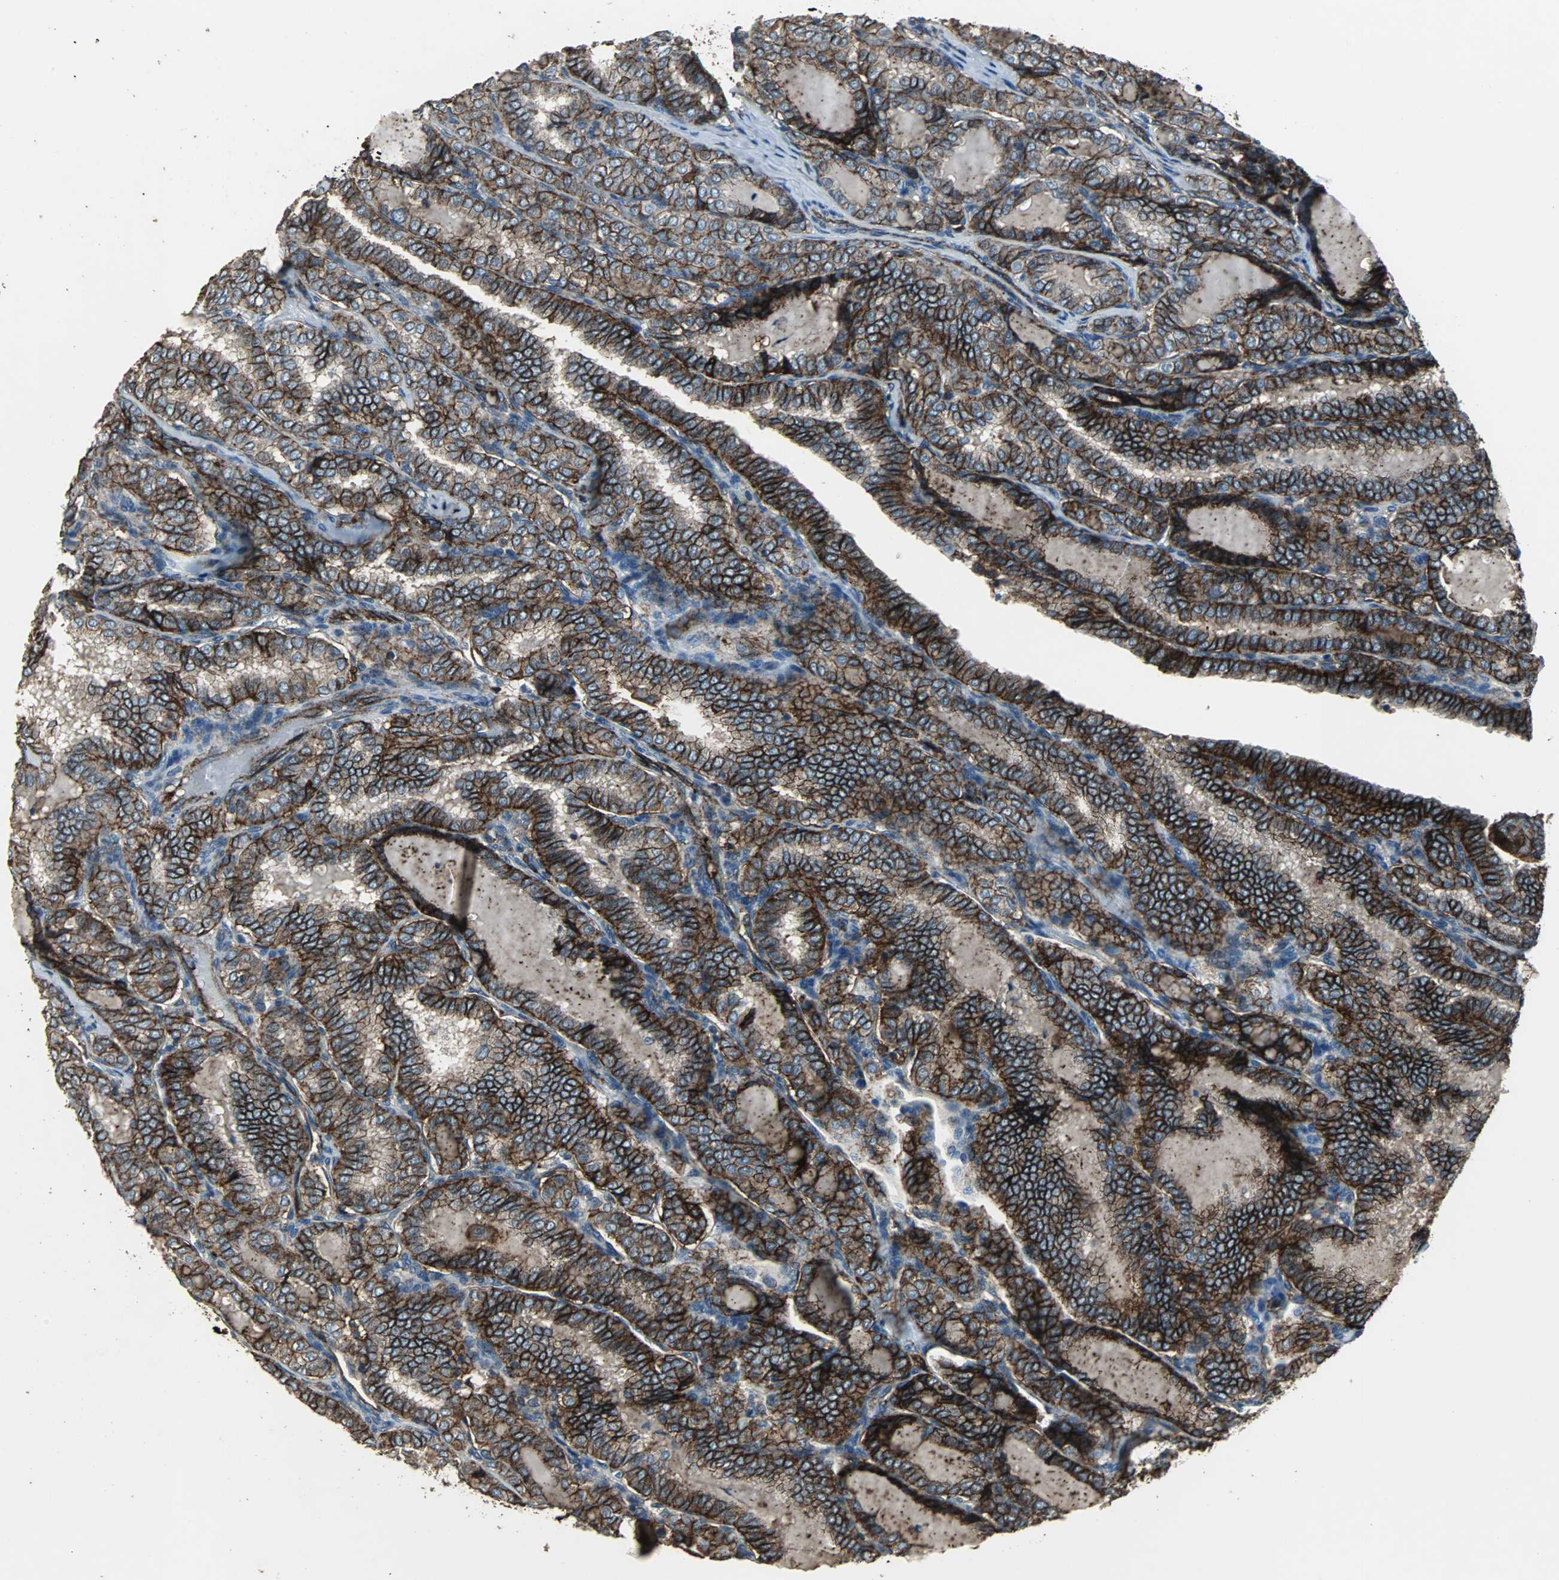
{"staining": {"intensity": "strong", "quantity": ">75%", "location": "cytoplasmic/membranous"}, "tissue": "thyroid cancer", "cell_type": "Tumor cells", "image_type": "cancer", "snomed": [{"axis": "morphology", "description": "Papillary adenocarcinoma, NOS"}, {"axis": "topography", "description": "Thyroid gland"}], "caption": "Thyroid cancer tissue displays strong cytoplasmic/membranous staining in about >75% of tumor cells, visualized by immunohistochemistry. The staining is performed using DAB (3,3'-diaminobenzidine) brown chromogen to label protein expression. The nuclei are counter-stained blue using hematoxylin.", "gene": "F11R", "patient": {"sex": "female", "age": 30}}